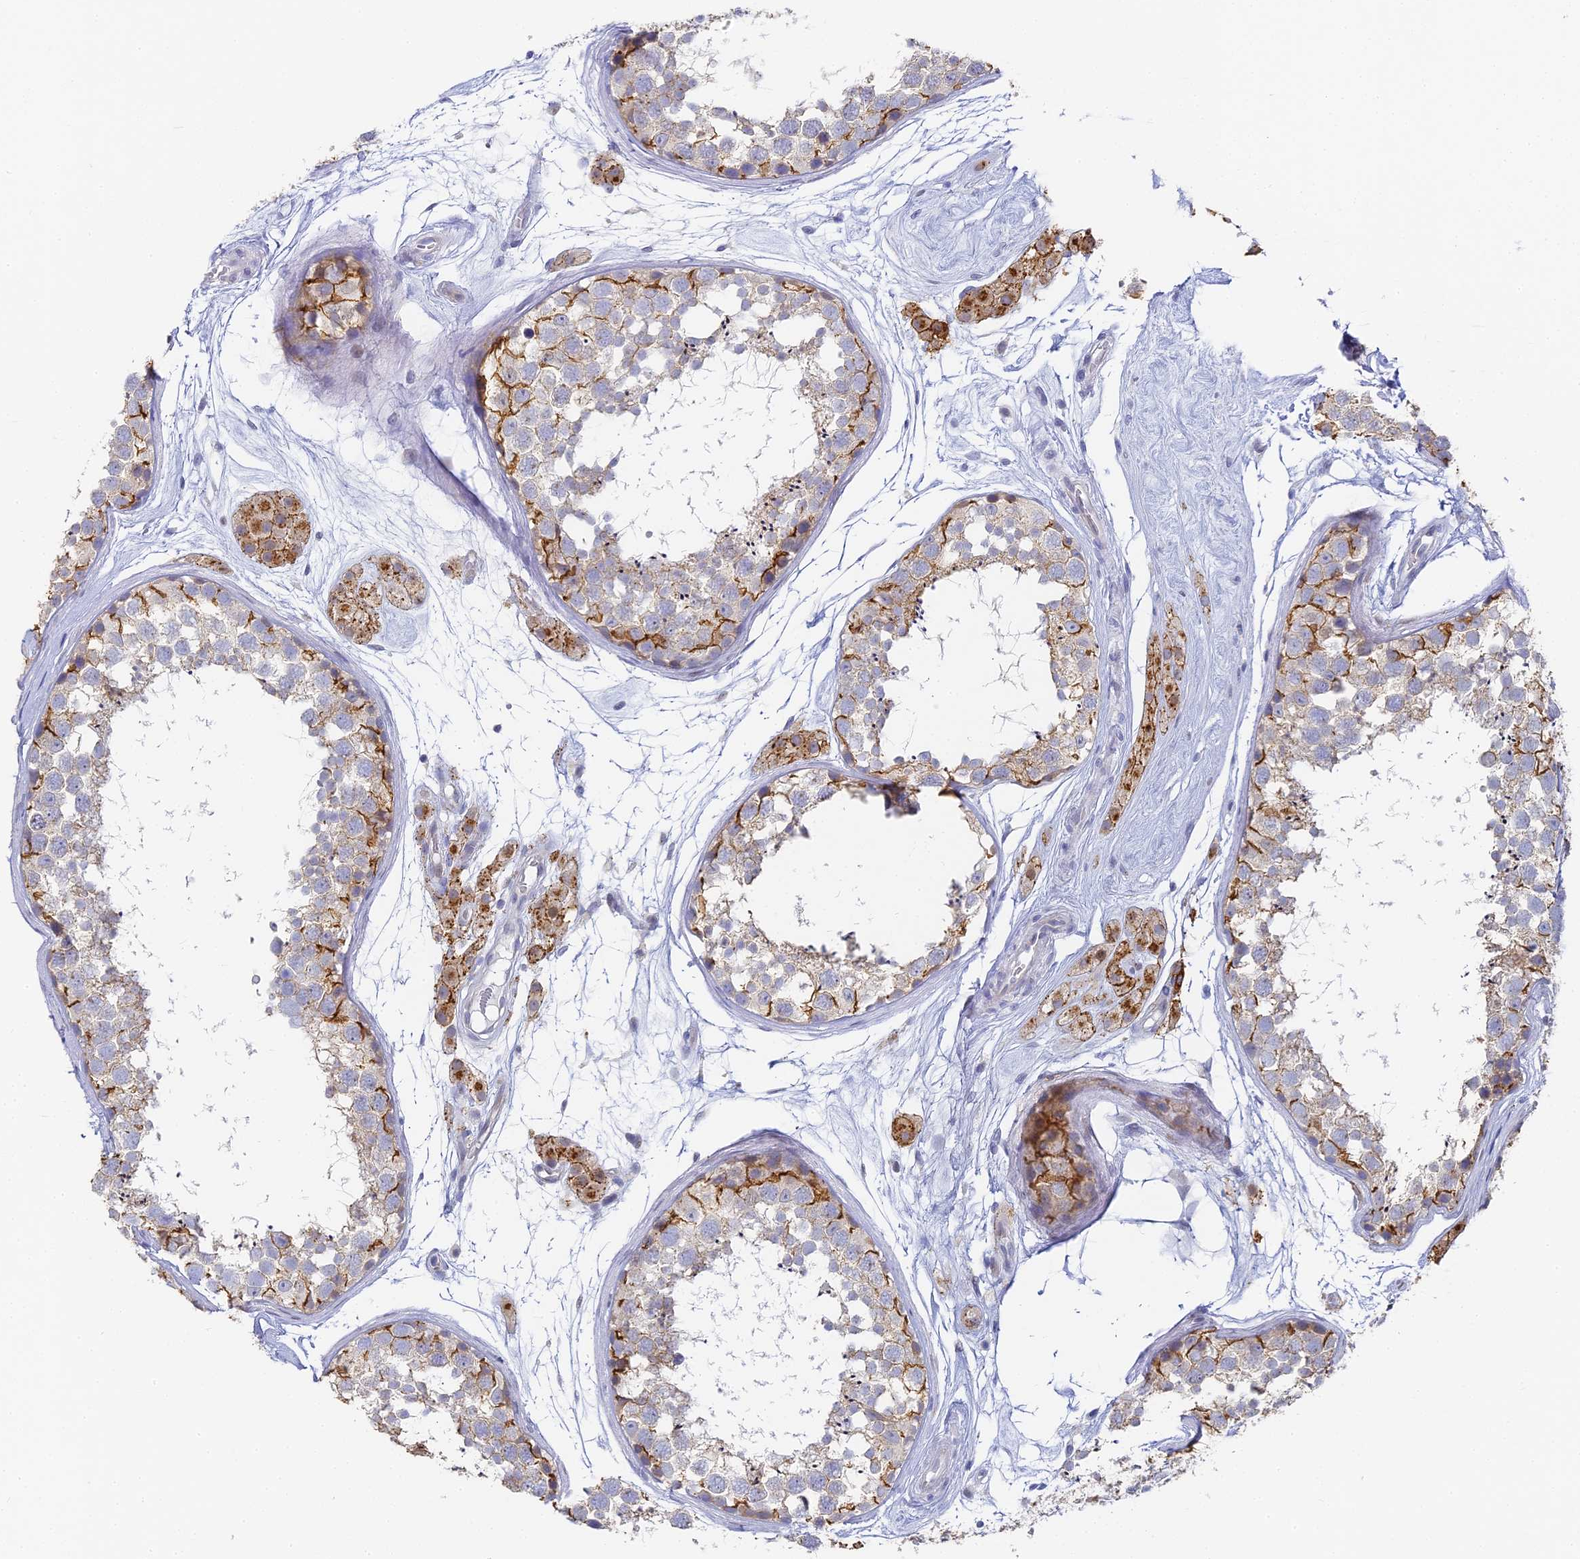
{"staining": {"intensity": "moderate", "quantity": "<25%", "location": "cytoplasmic/membranous"}, "tissue": "testis", "cell_type": "Cells in seminiferous ducts", "image_type": "normal", "snomed": [{"axis": "morphology", "description": "Normal tissue, NOS"}, {"axis": "topography", "description": "Testis"}], "caption": "Immunohistochemistry (IHC) (DAB) staining of normal human testis shows moderate cytoplasmic/membranous protein expression in about <25% of cells in seminiferous ducts.", "gene": "GJA1", "patient": {"sex": "male", "age": 56}}